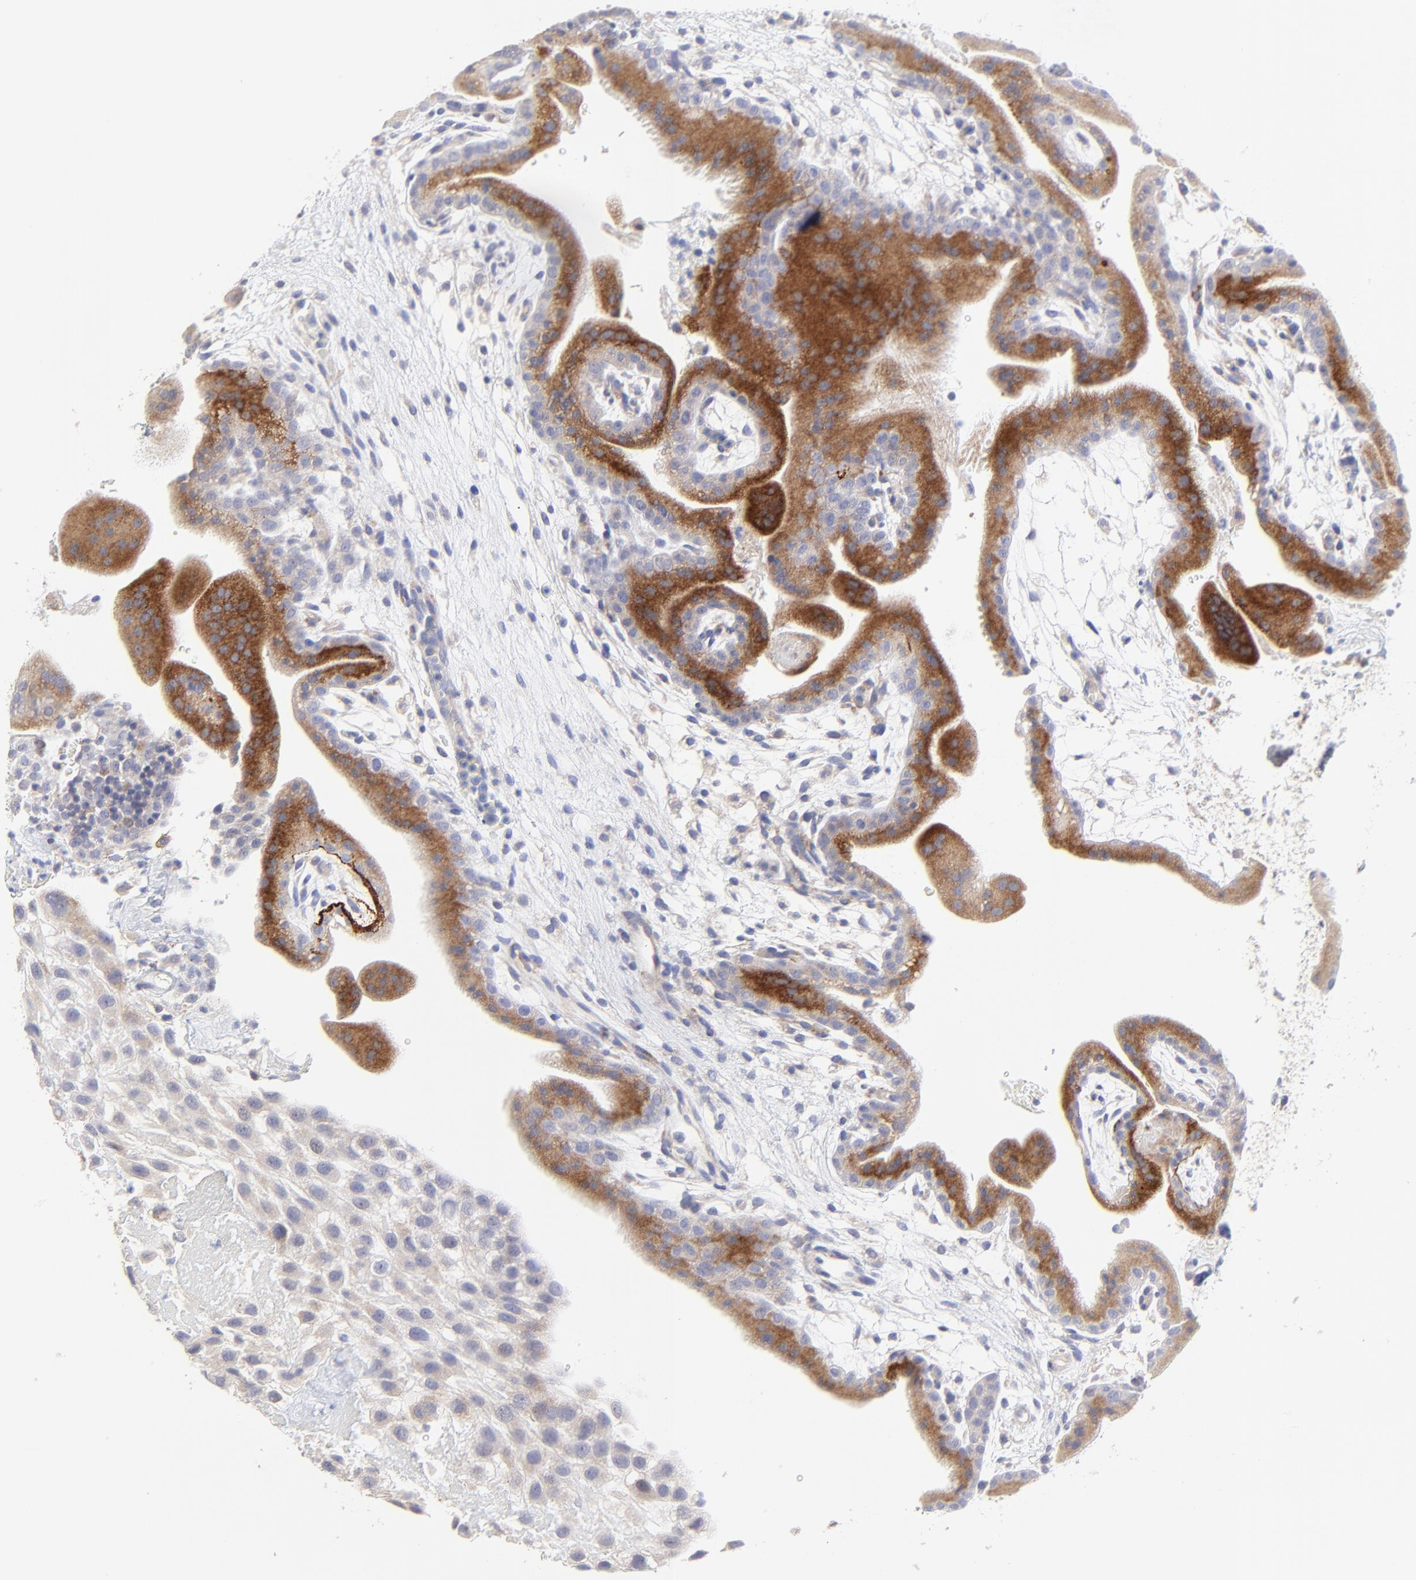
{"staining": {"intensity": "strong", "quantity": "25%-75%", "location": "cytoplasmic/membranous"}, "tissue": "placenta", "cell_type": "Trophoblastic cells", "image_type": "normal", "snomed": [{"axis": "morphology", "description": "Normal tissue, NOS"}, {"axis": "topography", "description": "Placenta"}], "caption": "An immunohistochemistry (IHC) photomicrograph of benign tissue is shown. Protein staining in brown shows strong cytoplasmic/membranous positivity in placenta within trophoblastic cells.", "gene": "LHFPL1", "patient": {"sex": "female", "age": 19}}